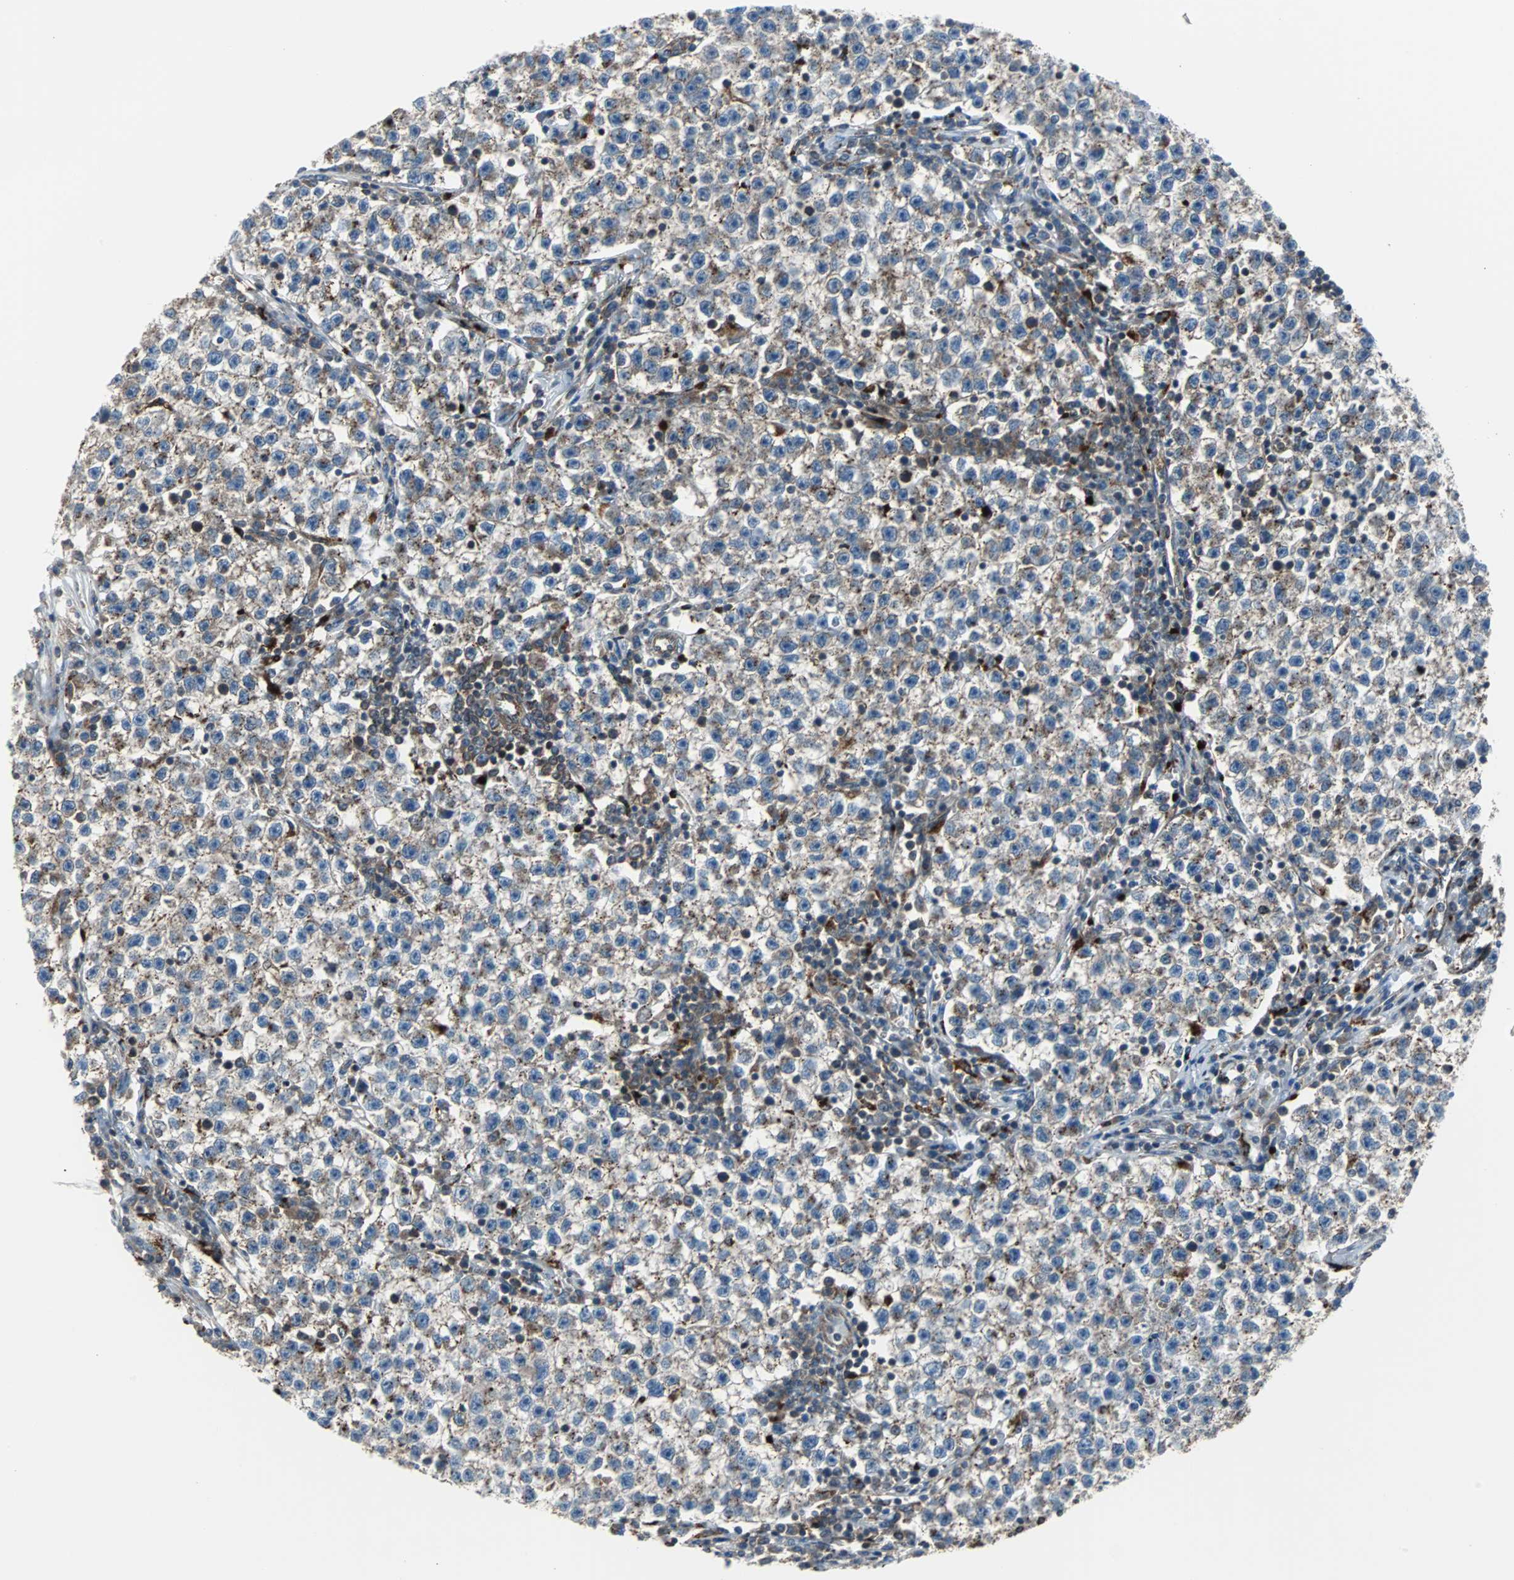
{"staining": {"intensity": "weak", "quantity": "25%-75%", "location": "cytoplasmic/membranous"}, "tissue": "testis cancer", "cell_type": "Tumor cells", "image_type": "cancer", "snomed": [{"axis": "morphology", "description": "Seminoma, NOS"}, {"axis": "topography", "description": "Testis"}], "caption": "Protein analysis of testis cancer (seminoma) tissue exhibits weak cytoplasmic/membranous staining in approximately 25%-75% of tumor cells. (brown staining indicates protein expression, while blue staining denotes nuclei).", "gene": "RELA", "patient": {"sex": "male", "age": 22}}